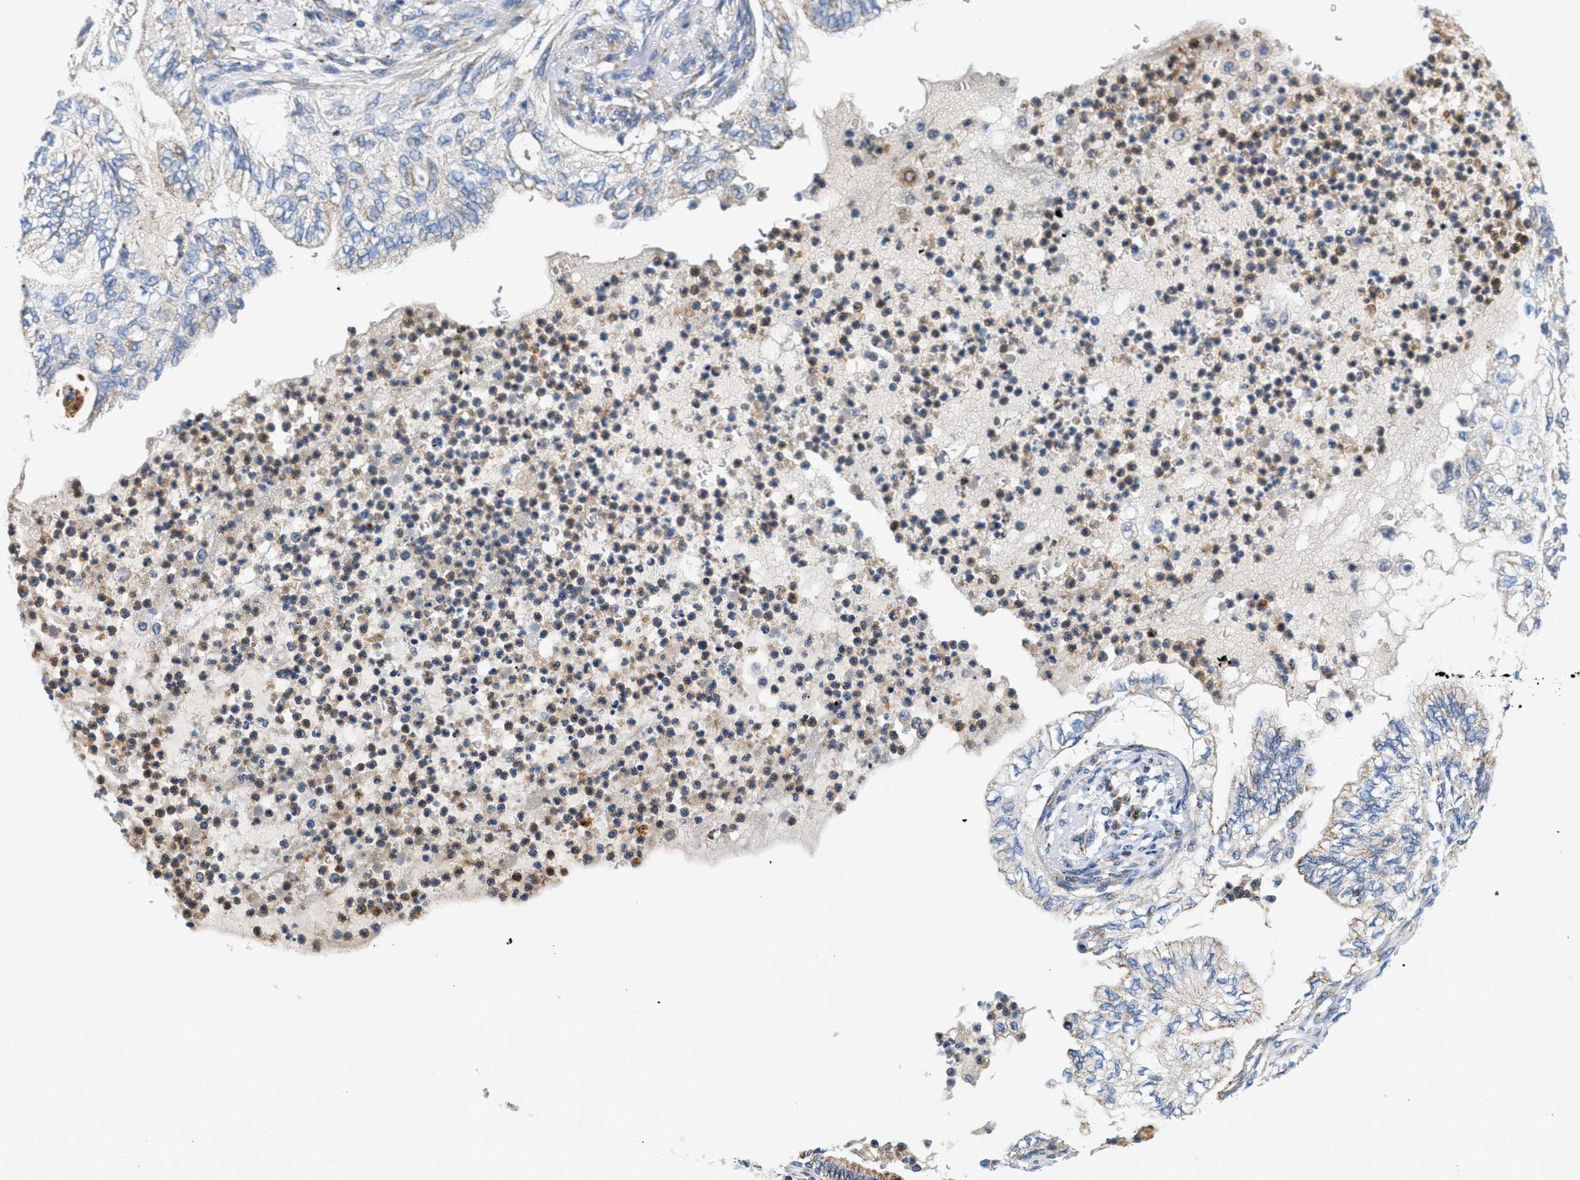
{"staining": {"intensity": "moderate", "quantity": "25%-75%", "location": "cytoplasmic/membranous"}, "tissue": "lung cancer", "cell_type": "Tumor cells", "image_type": "cancer", "snomed": [{"axis": "morphology", "description": "Normal tissue, NOS"}, {"axis": "morphology", "description": "Adenocarcinoma, NOS"}, {"axis": "topography", "description": "Bronchus"}, {"axis": "topography", "description": "Lung"}], "caption": "Tumor cells reveal moderate cytoplasmic/membranous positivity in approximately 25%-75% of cells in lung adenocarcinoma.", "gene": "KCNJ5", "patient": {"sex": "female", "age": 70}}